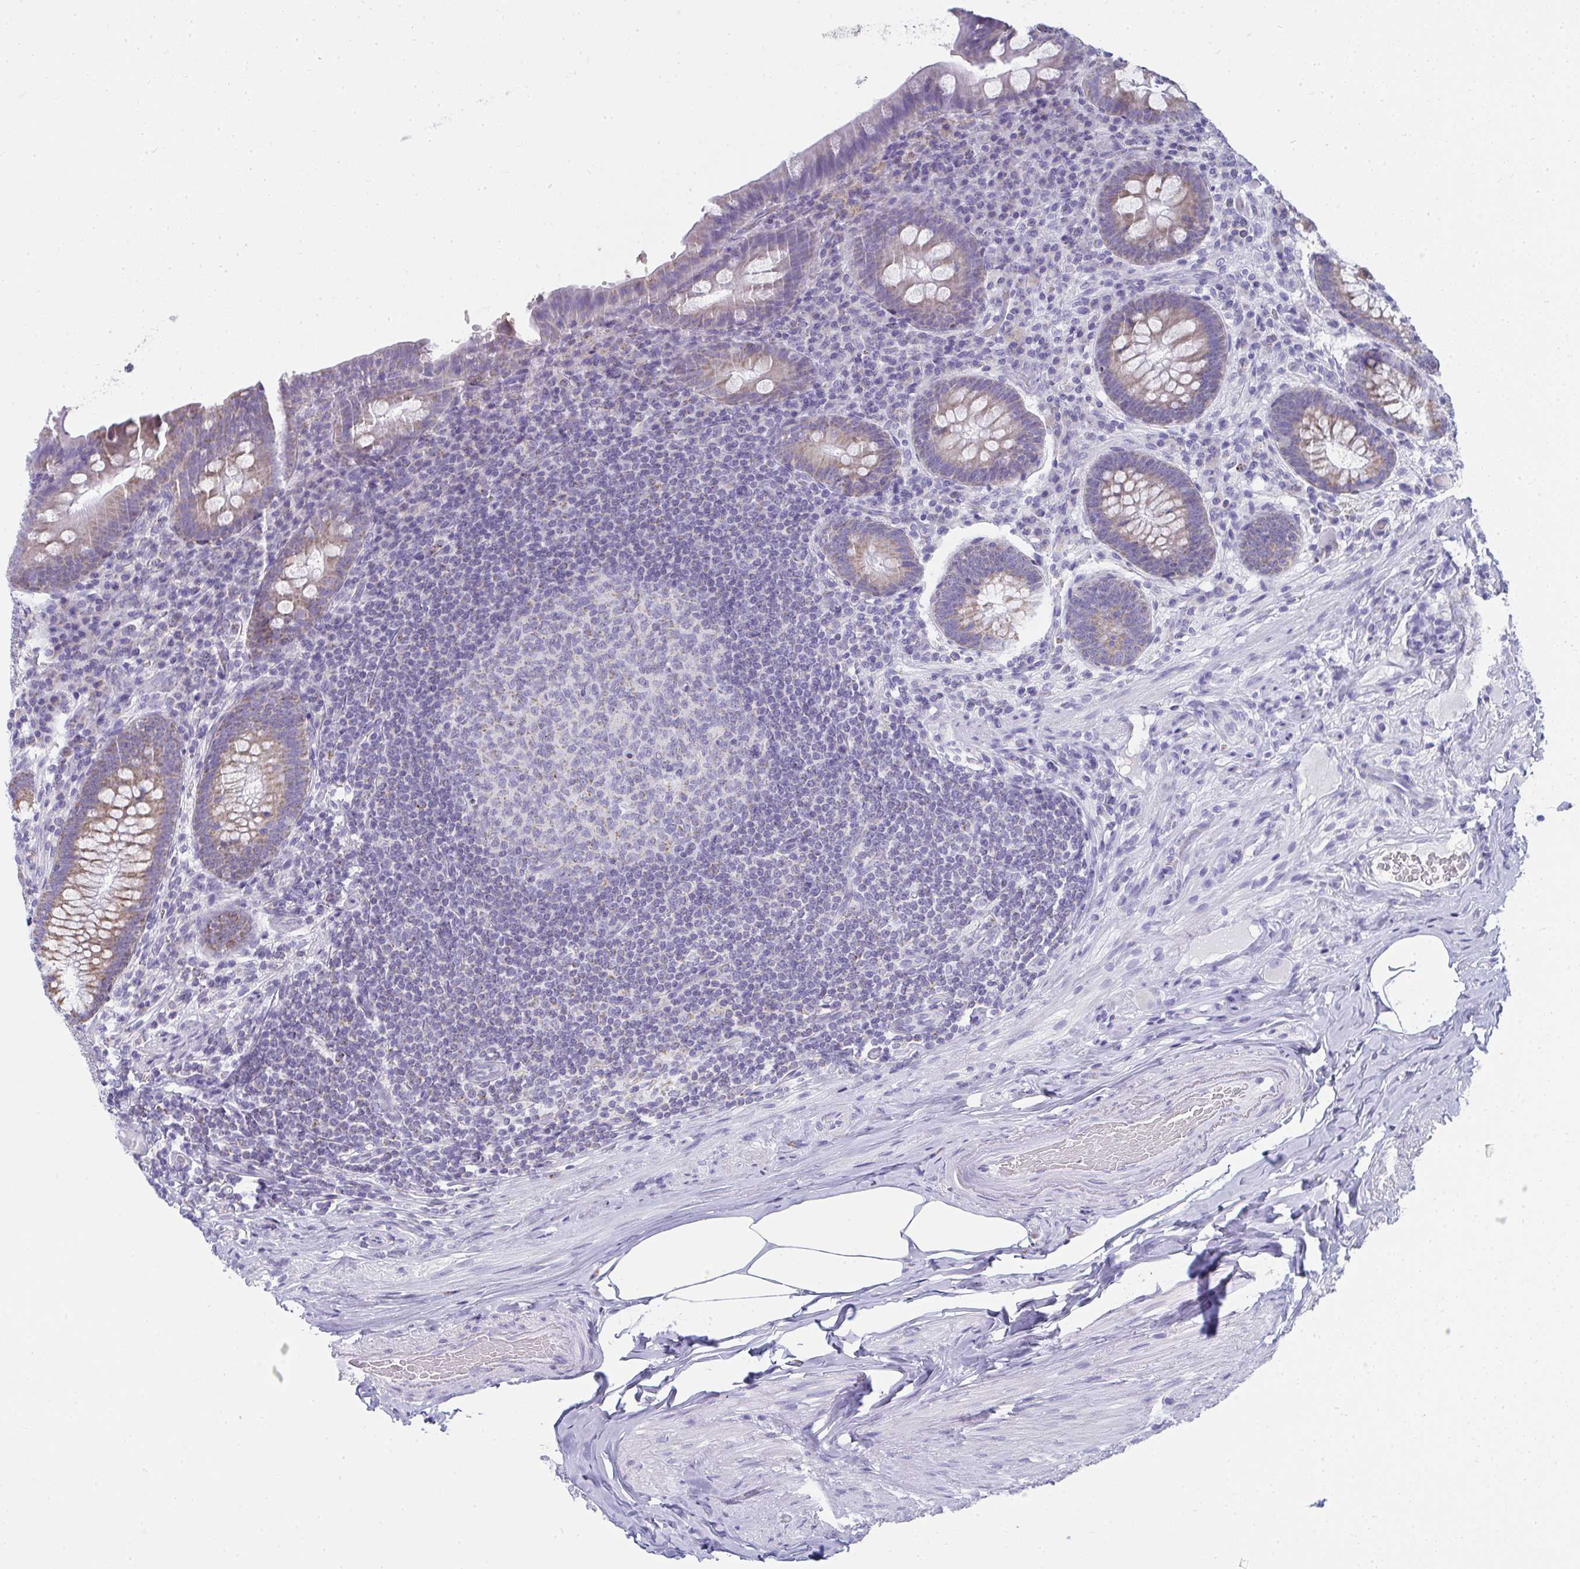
{"staining": {"intensity": "weak", "quantity": ">75%", "location": "cytoplasmic/membranous"}, "tissue": "appendix", "cell_type": "Glandular cells", "image_type": "normal", "snomed": [{"axis": "morphology", "description": "Normal tissue, NOS"}, {"axis": "topography", "description": "Appendix"}], "caption": "Approximately >75% of glandular cells in benign appendix demonstrate weak cytoplasmic/membranous protein staining as visualized by brown immunohistochemical staining.", "gene": "SLC6A1", "patient": {"sex": "male", "age": 71}}